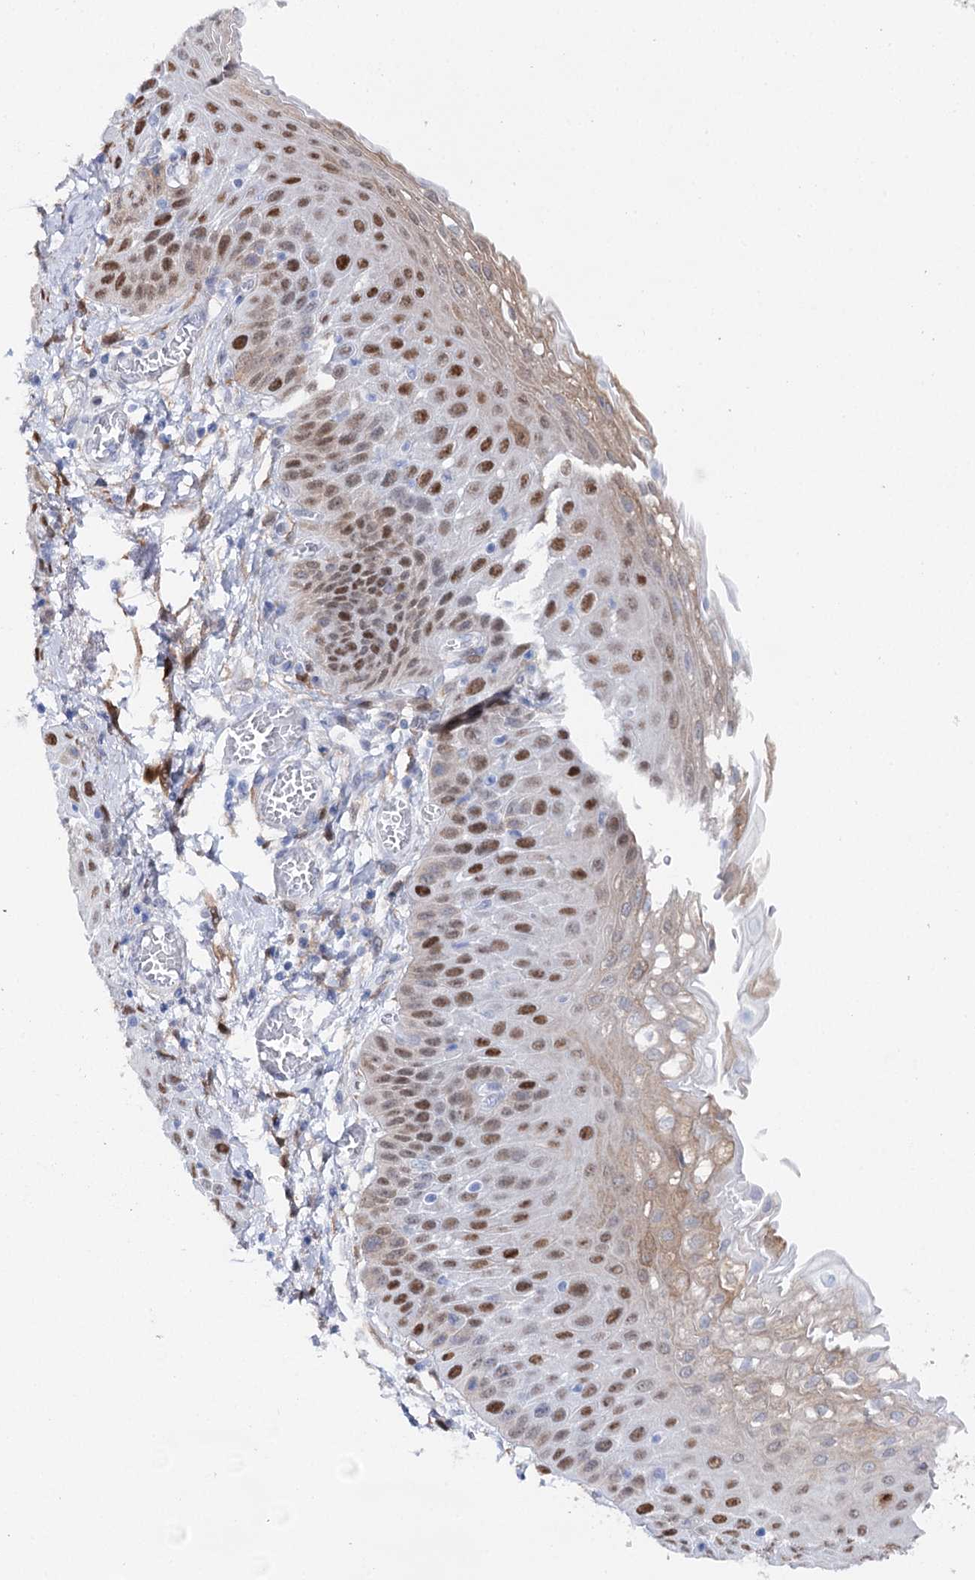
{"staining": {"intensity": "strong", "quantity": "25%-75%", "location": "nuclear"}, "tissue": "esophagus", "cell_type": "Squamous epithelial cells", "image_type": "normal", "snomed": [{"axis": "morphology", "description": "Normal tissue, NOS"}, {"axis": "topography", "description": "Esophagus"}], "caption": "Esophagus stained with immunohistochemistry (IHC) demonstrates strong nuclear staining in approximately 25%-75% of squamous epithelial cells.", "gene": "UGDH", "patient": {"sex": "male", "age": 81}}